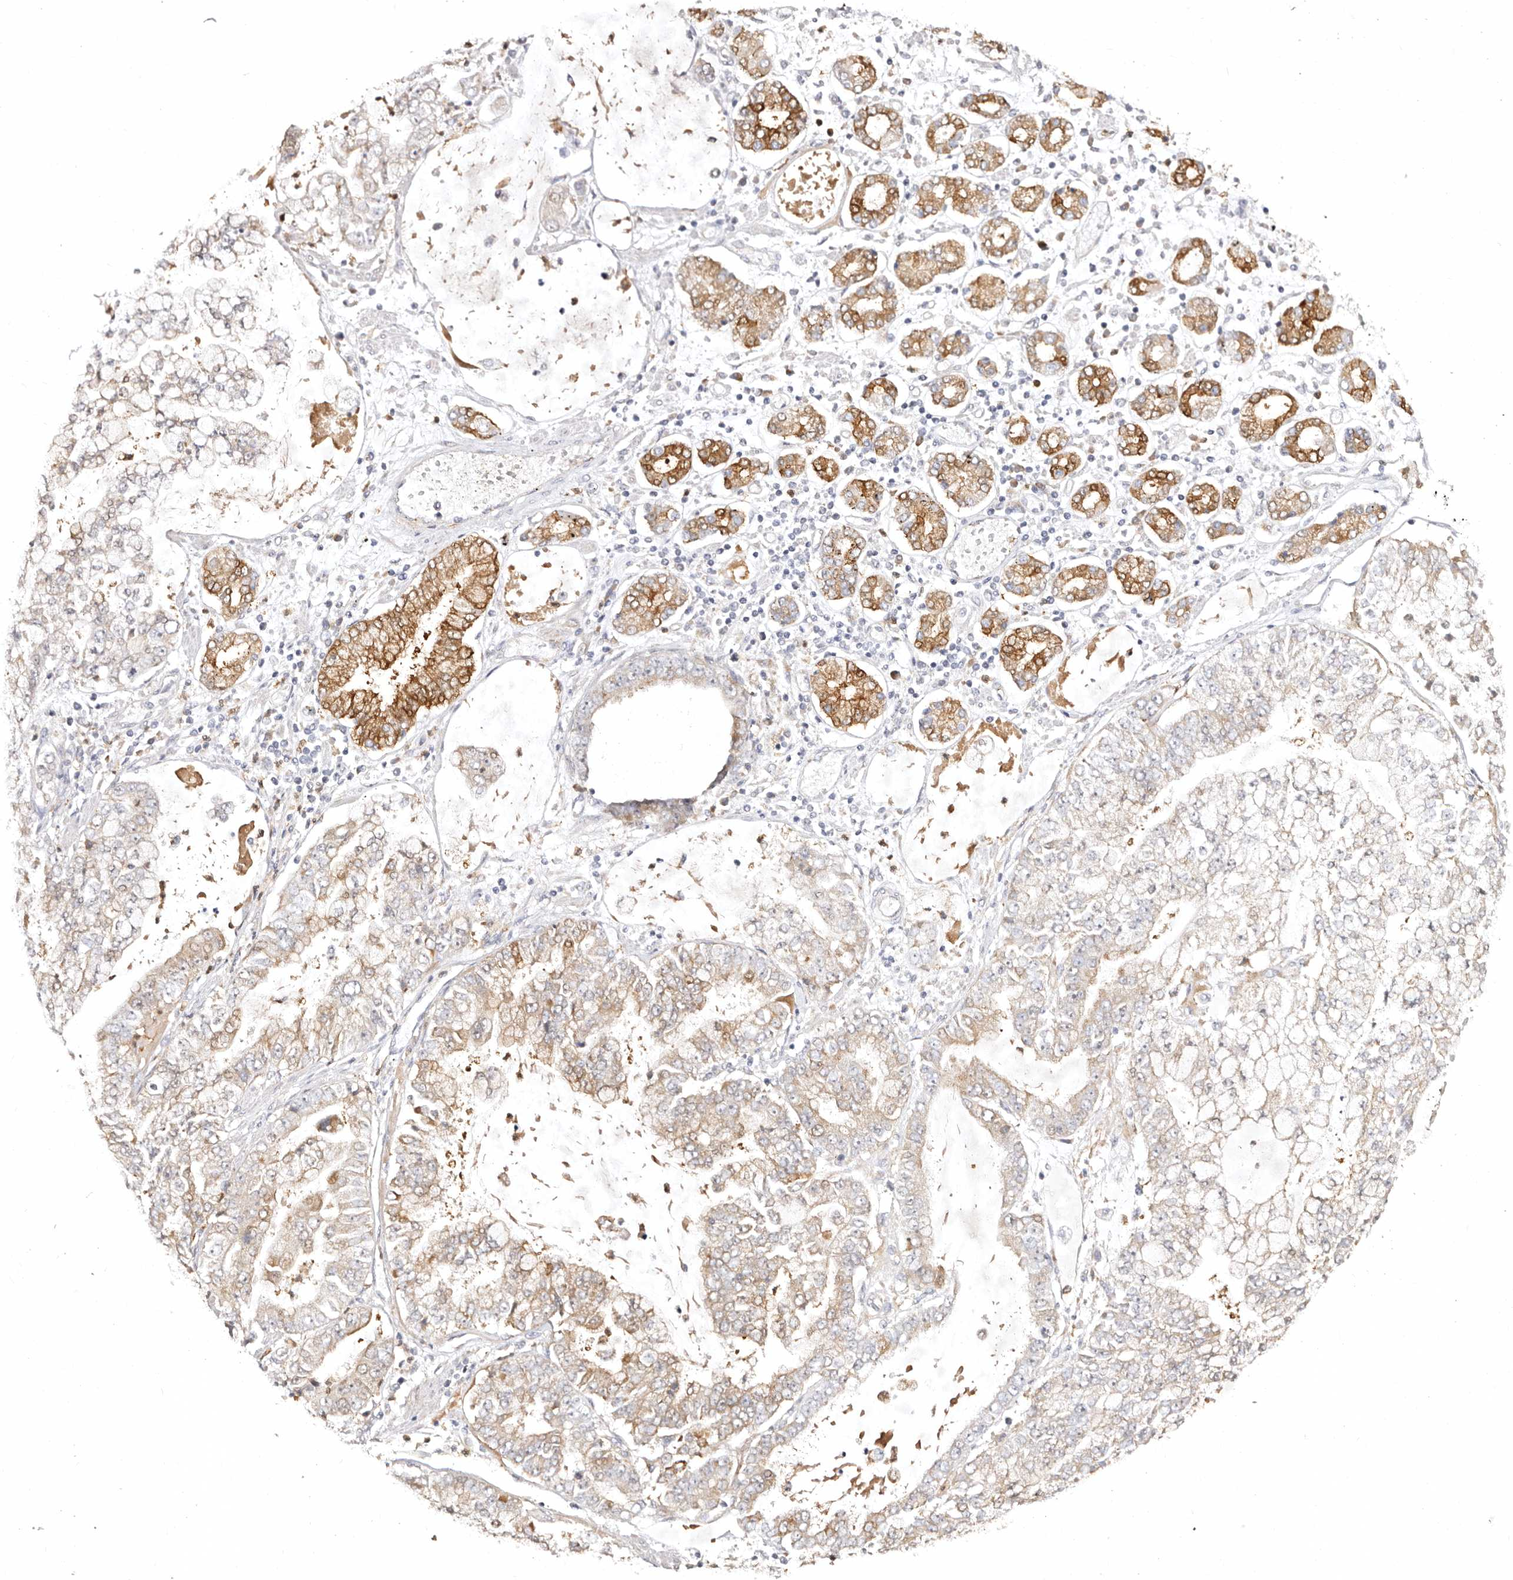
{"staining": {"intensity": "strong", "quantity": "<25%", "location": "cytoplasmic/membranous"}, "tissue": "stomach cancer", "cell_type": "Tumor cells", "image_type": "cancer", "snomed": [{"axis": "morphology", "description": "Adenocarcinoma, NOS"}, {"axis": "topography", "description": "Stomach"}], "caption": "A medium amount of strong cytoplasmic/membranous staining is identified in approximately <25% of tumor cells in stomach cancer tissue.", "gene": "BCL2L15", "patient": {"sex": "male", "age": 76}}